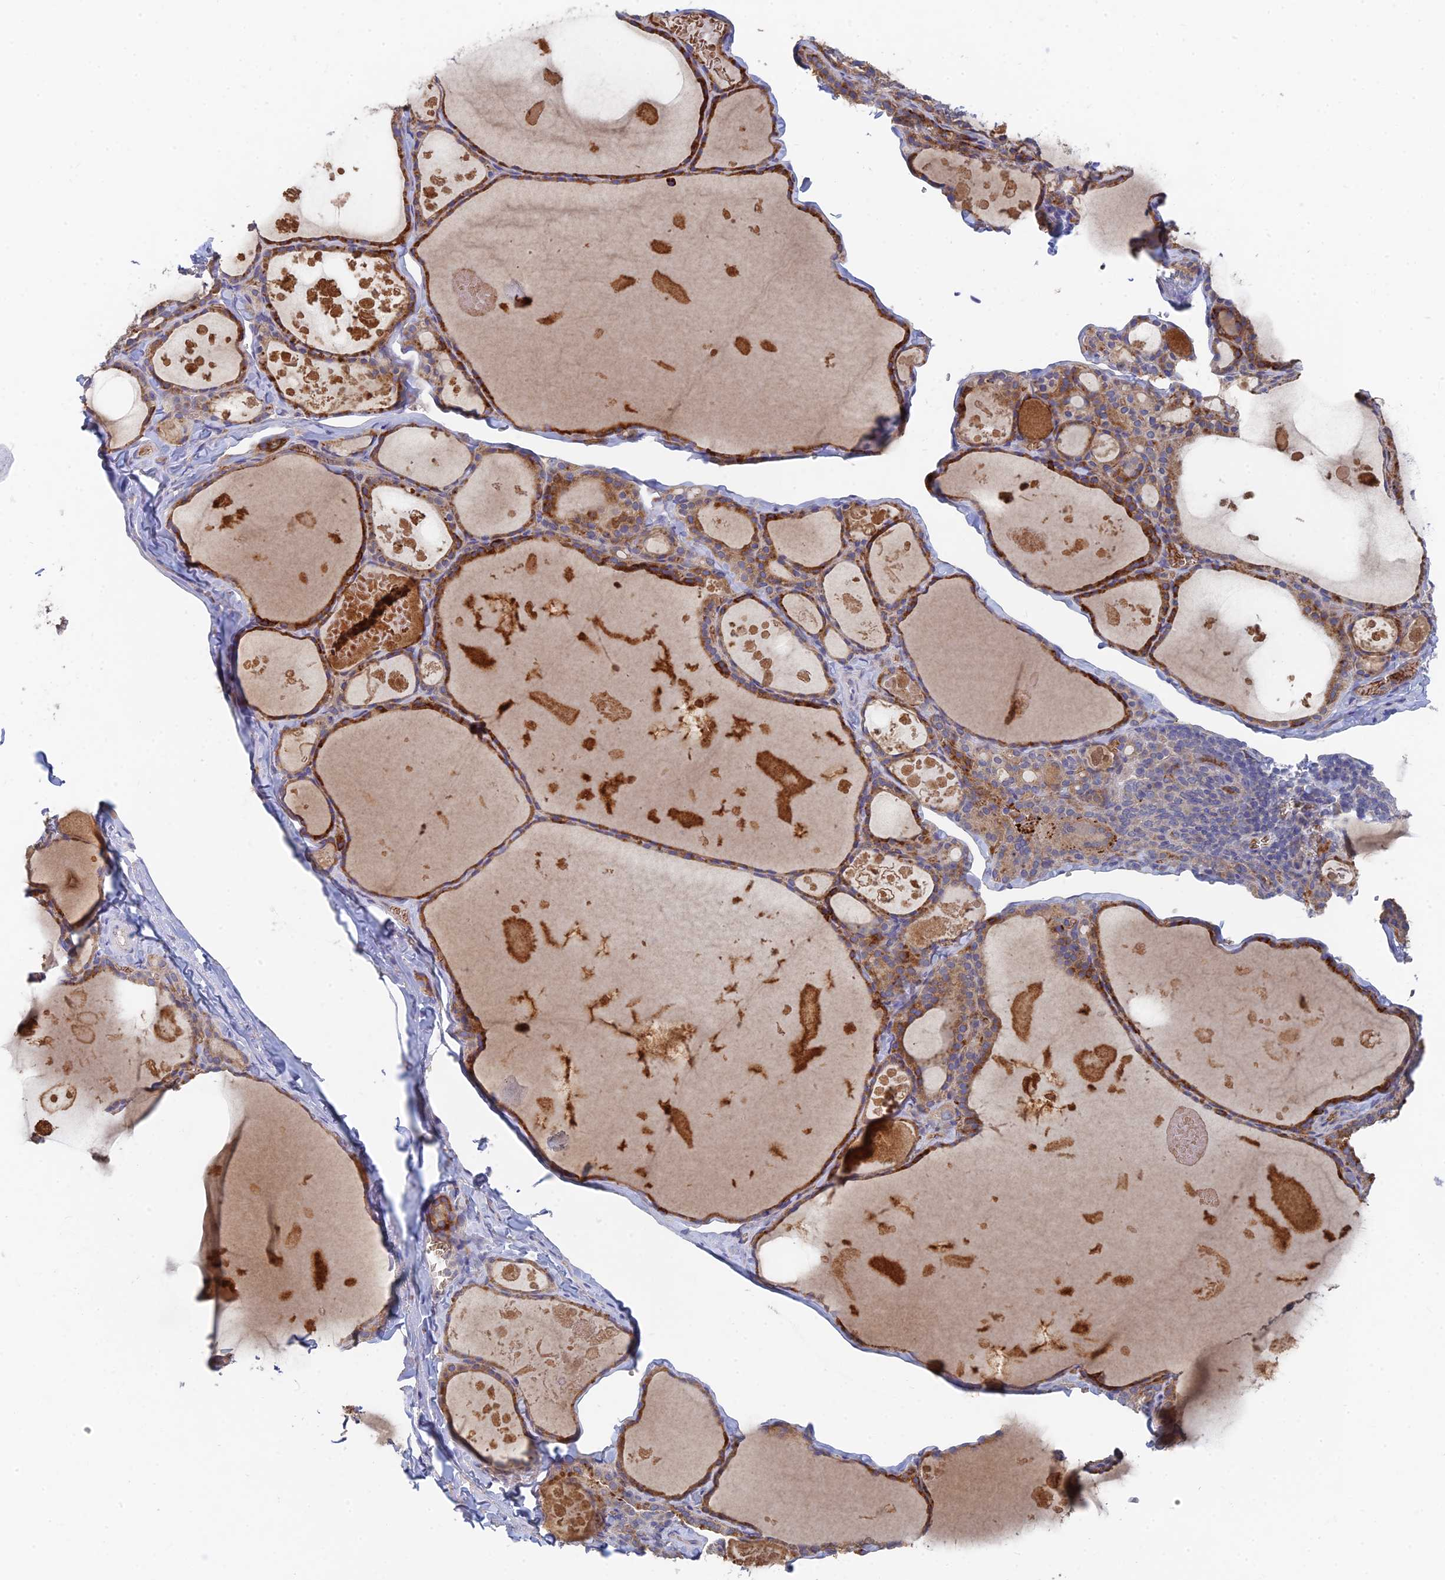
{"staining": {"intensity": "moderate", "quantity": ">75%", "location": "cytoplasmic/membranous"}, "tissue": "thyroid gland", "cell_type": "Glandular cells", "image_type": "normal", "snomed": [{"axis": "morphology", "description": "Normal tissue, NOS"}, {"axis": "topography", "description": "Thyroid gland"}], "caption": "This is an image of immunohistochemistry staining of unremarkable thyroid gland, which shows moderate positivity in the cytoplasmic/membranous of glandular cells.", "gene": "ARRDC1", "patient": {"sex": "male", "age": 56}}